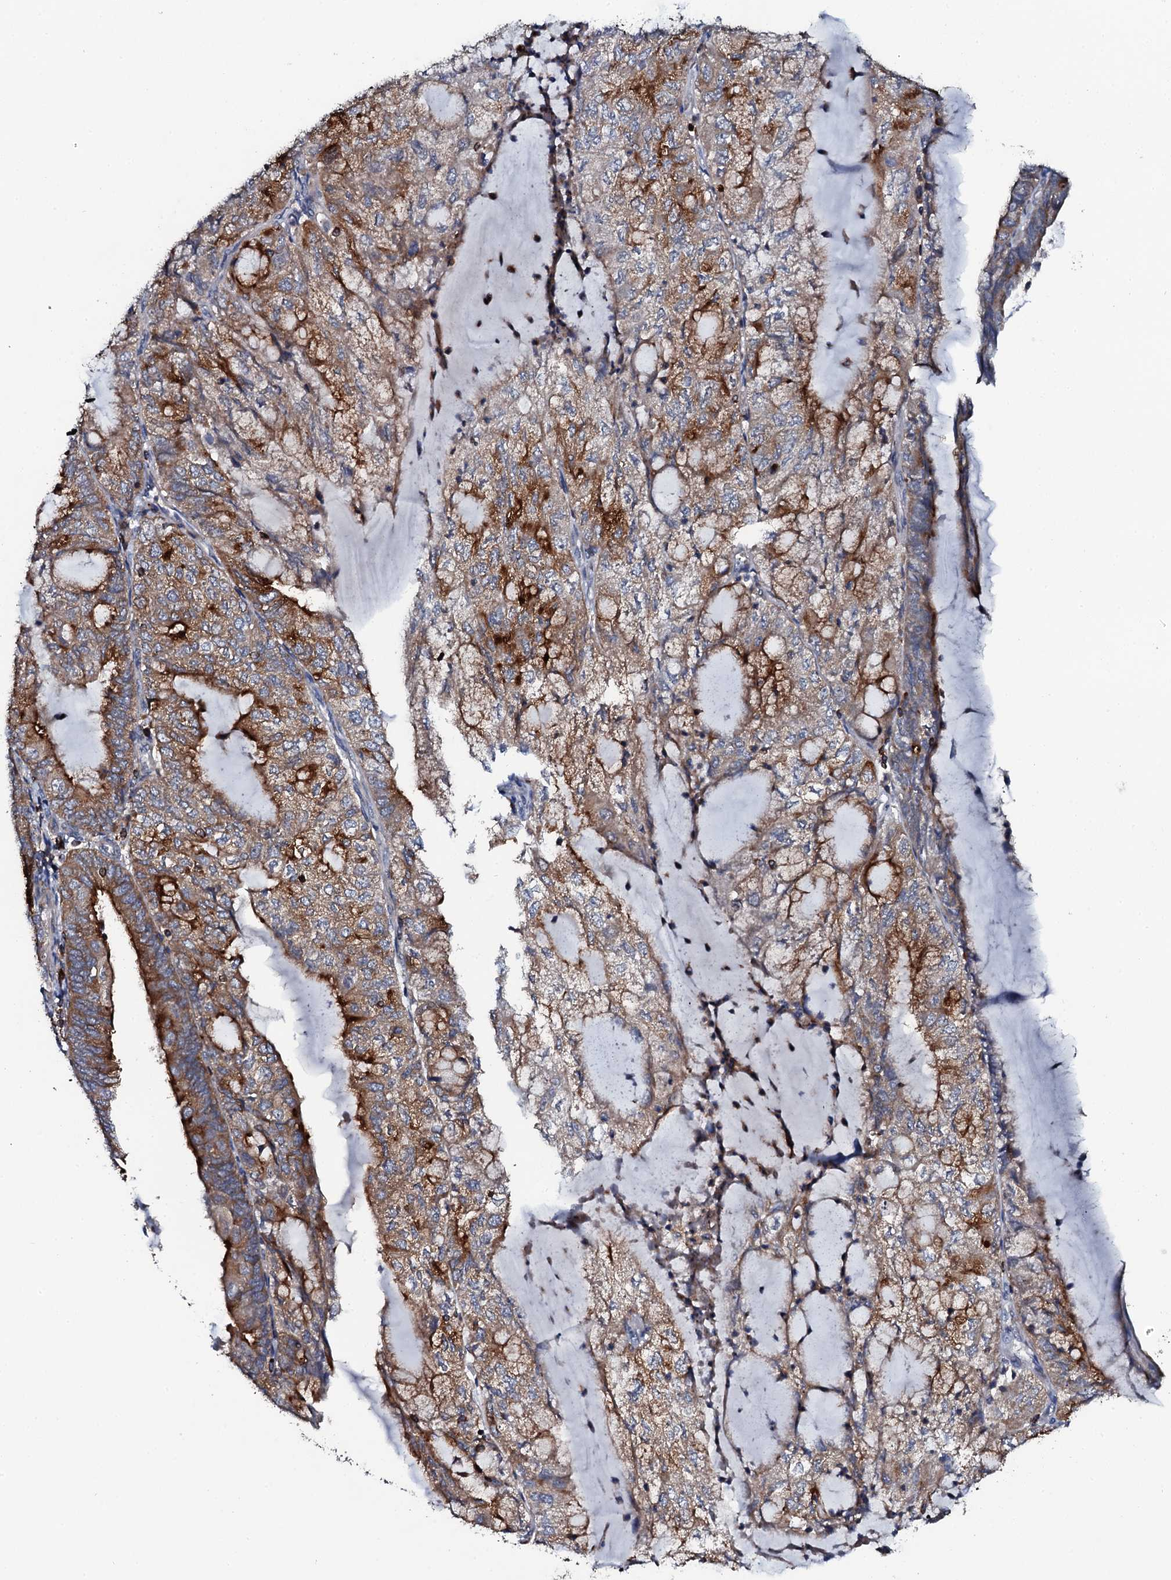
{"staining": {"intensity": "strong", "quantity": "25%-75%", "location": "cytoplasmic/membranous"}, "tissue": "endometrial cancer", "cell_type": "Tumor cells", "image_type": "cancer", "snomed": [{"axis": "morphology", "description": "Adenocarcinoma, NOS"}, {"axis": "topography", "description": "Endometrium"}], "caption": "Brown immunohistochemical staining in endometrial cancer (adenocarcinoma) shows strong cytoplasmic/membranous positivity in approximately 25%-75% of tumor cells.", "gene": "VAMP8", "patient": {"sex": "female", "age": 81}}